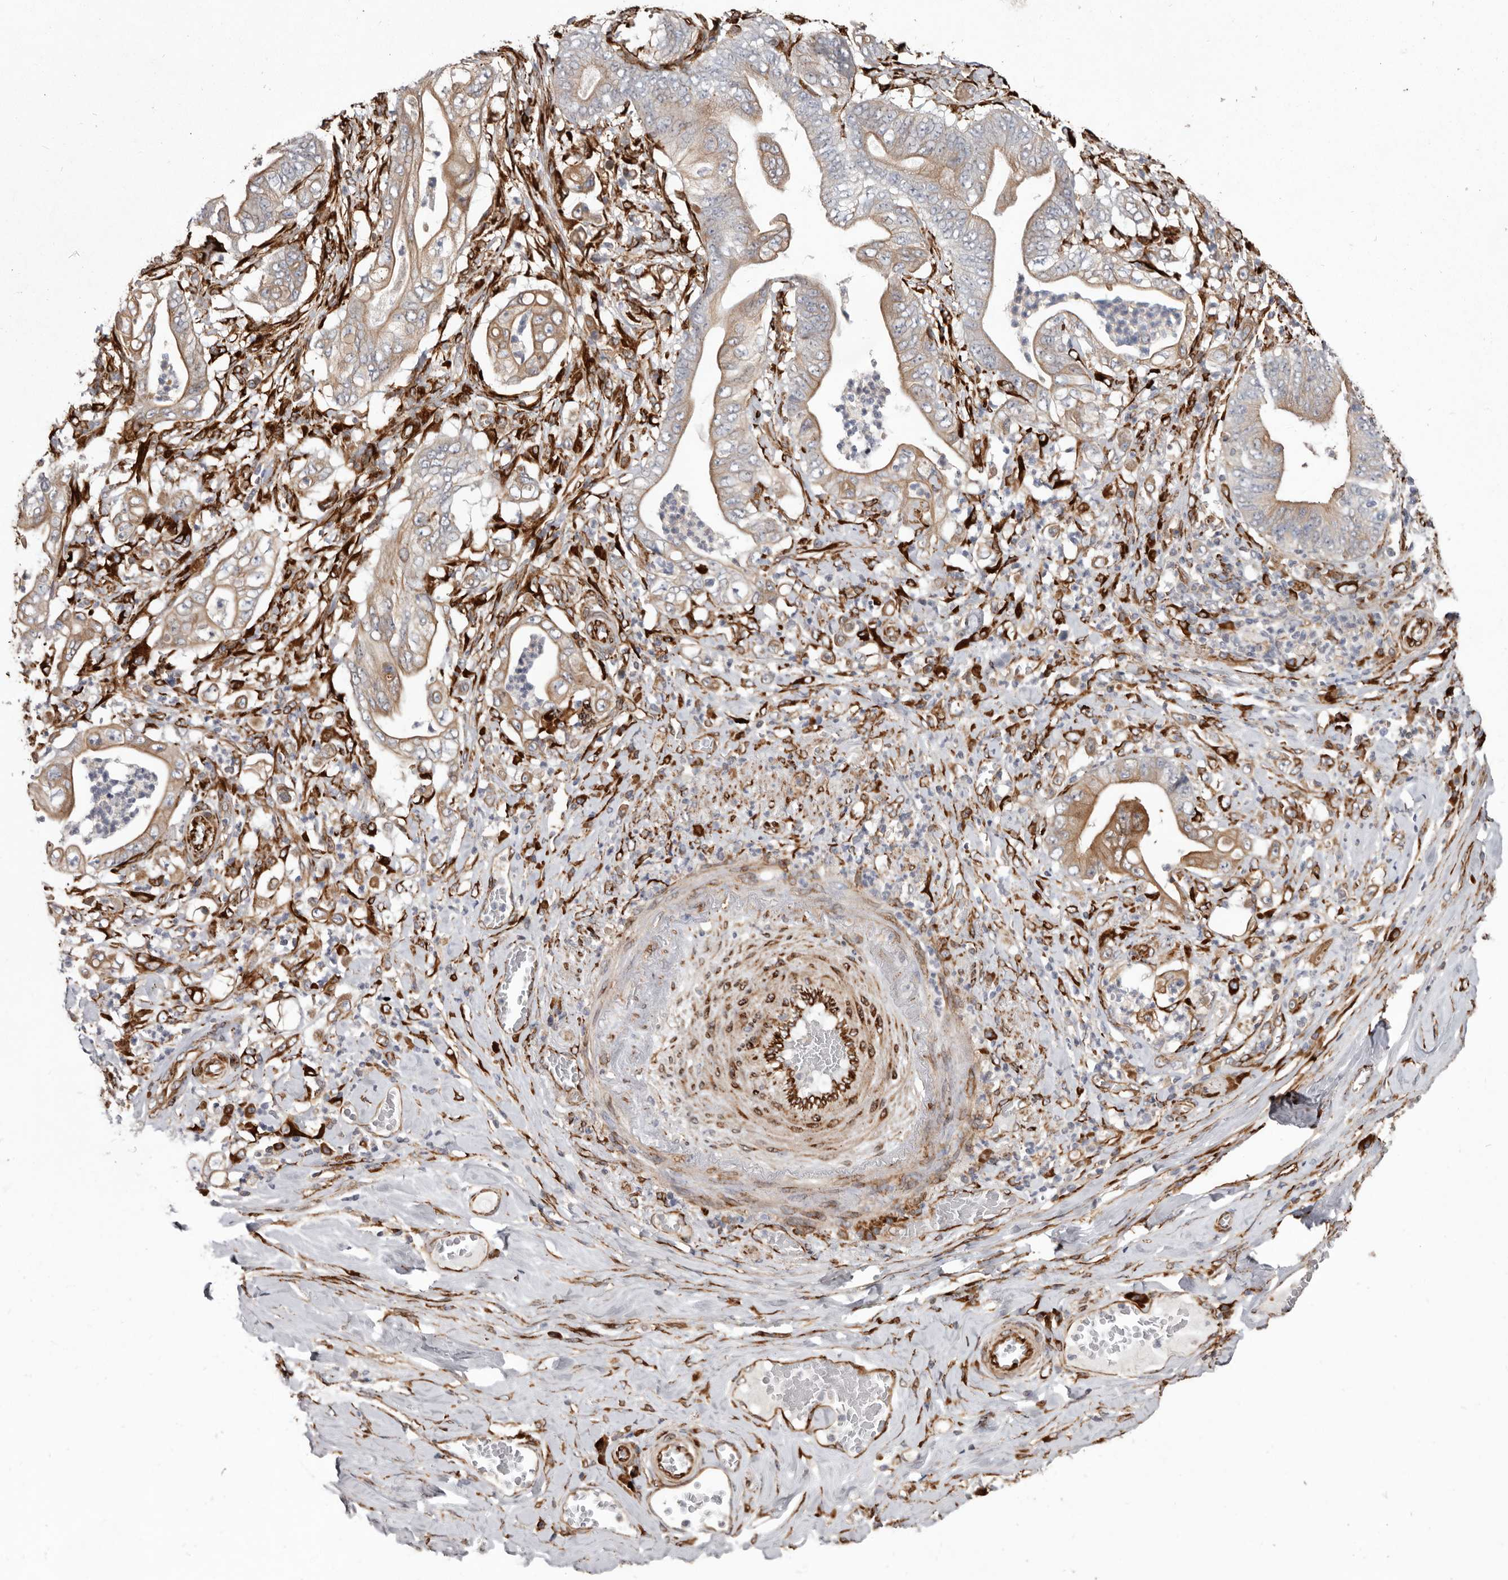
{"staining": {"intensity": "moderate", "quantity": ">75%", "location": "cytoplasmic/membranous"}, "tissue": "stomach cancer", "cell_type": "Tumor cells", "image_type": "cancer", "snomed": [{"axis": "morphology", "description": "Adenocarcinoma, NOS"}, {"axis": "topography", "description": "Stomach"}], "caption": "An immunohistochemistry (IHC) image of neoplastic tissue is shown. Protein staining in brown highlights moderate cytoplasmic/membranous positivity in adenocarcinoma (stomach) within tumor cells. Using DAB (3,3'-diaminobenzidine) (brown) and hematoxylin (blue) stains, captured at high magnification using brightfield microscopy.", "gene": "WDTC1", "patient": {"sex": "female", "age": 73}}